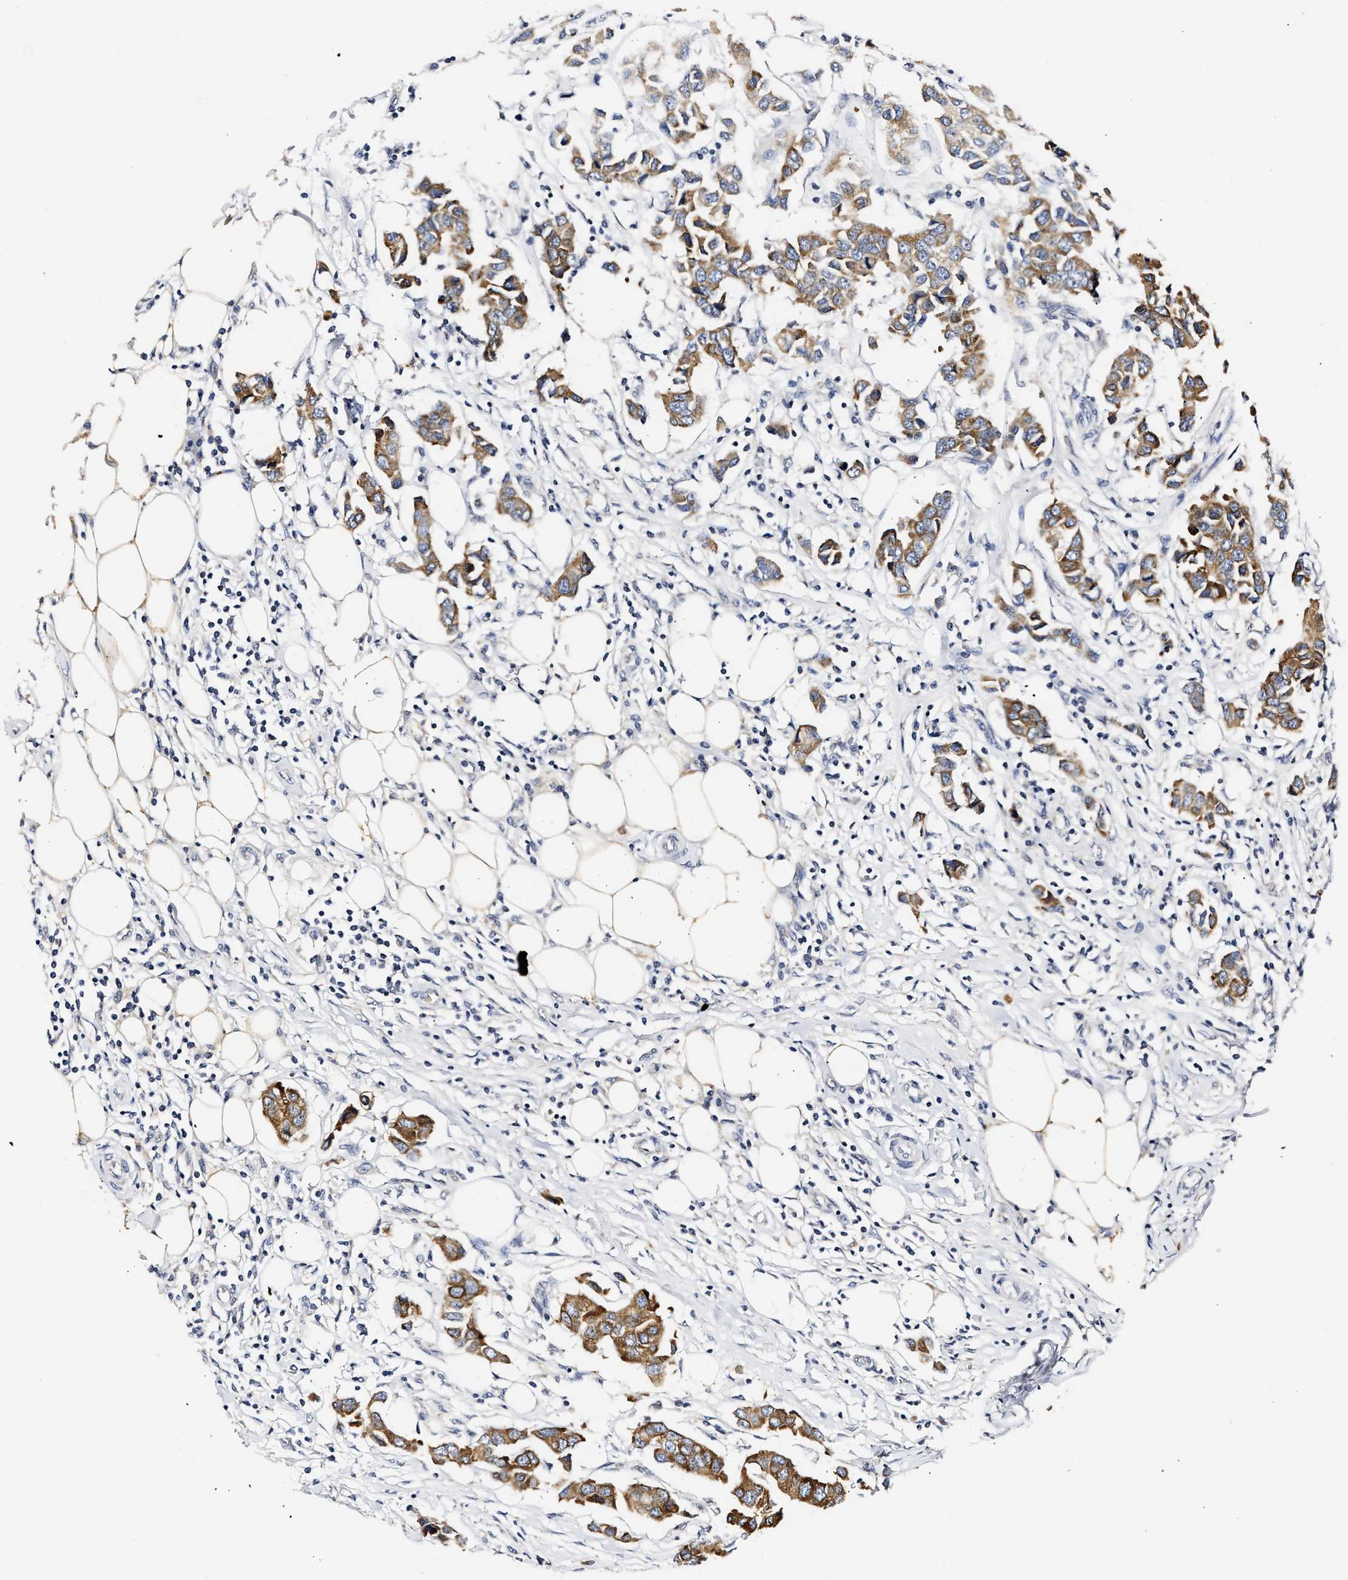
{"staining": {"intensity": "moderate", "quantity": ">75%", "location": "cytoplasmic/membranous"}, "tissue": "breast cancer", "cell_type": "Tumor cells", "image_type": "cancer", "snomed": [{"axis": "morphology", "description": "Duct carcinoma"}, {"axis": "topography", "description": "Breast"}], "caption": "The immunohistochemical stain shows moderate cytoplasmic/membranous staining in tumor cells of breast cancer tissue. The protein of interest is stained brown, and the nuclei are stained in blue (DAB (3,3'-diaminobenzidine) IHC with brightfield microscopy, high magnification).", "gene": "RINT1", "patient": {"sex": "female", "age": 80}}